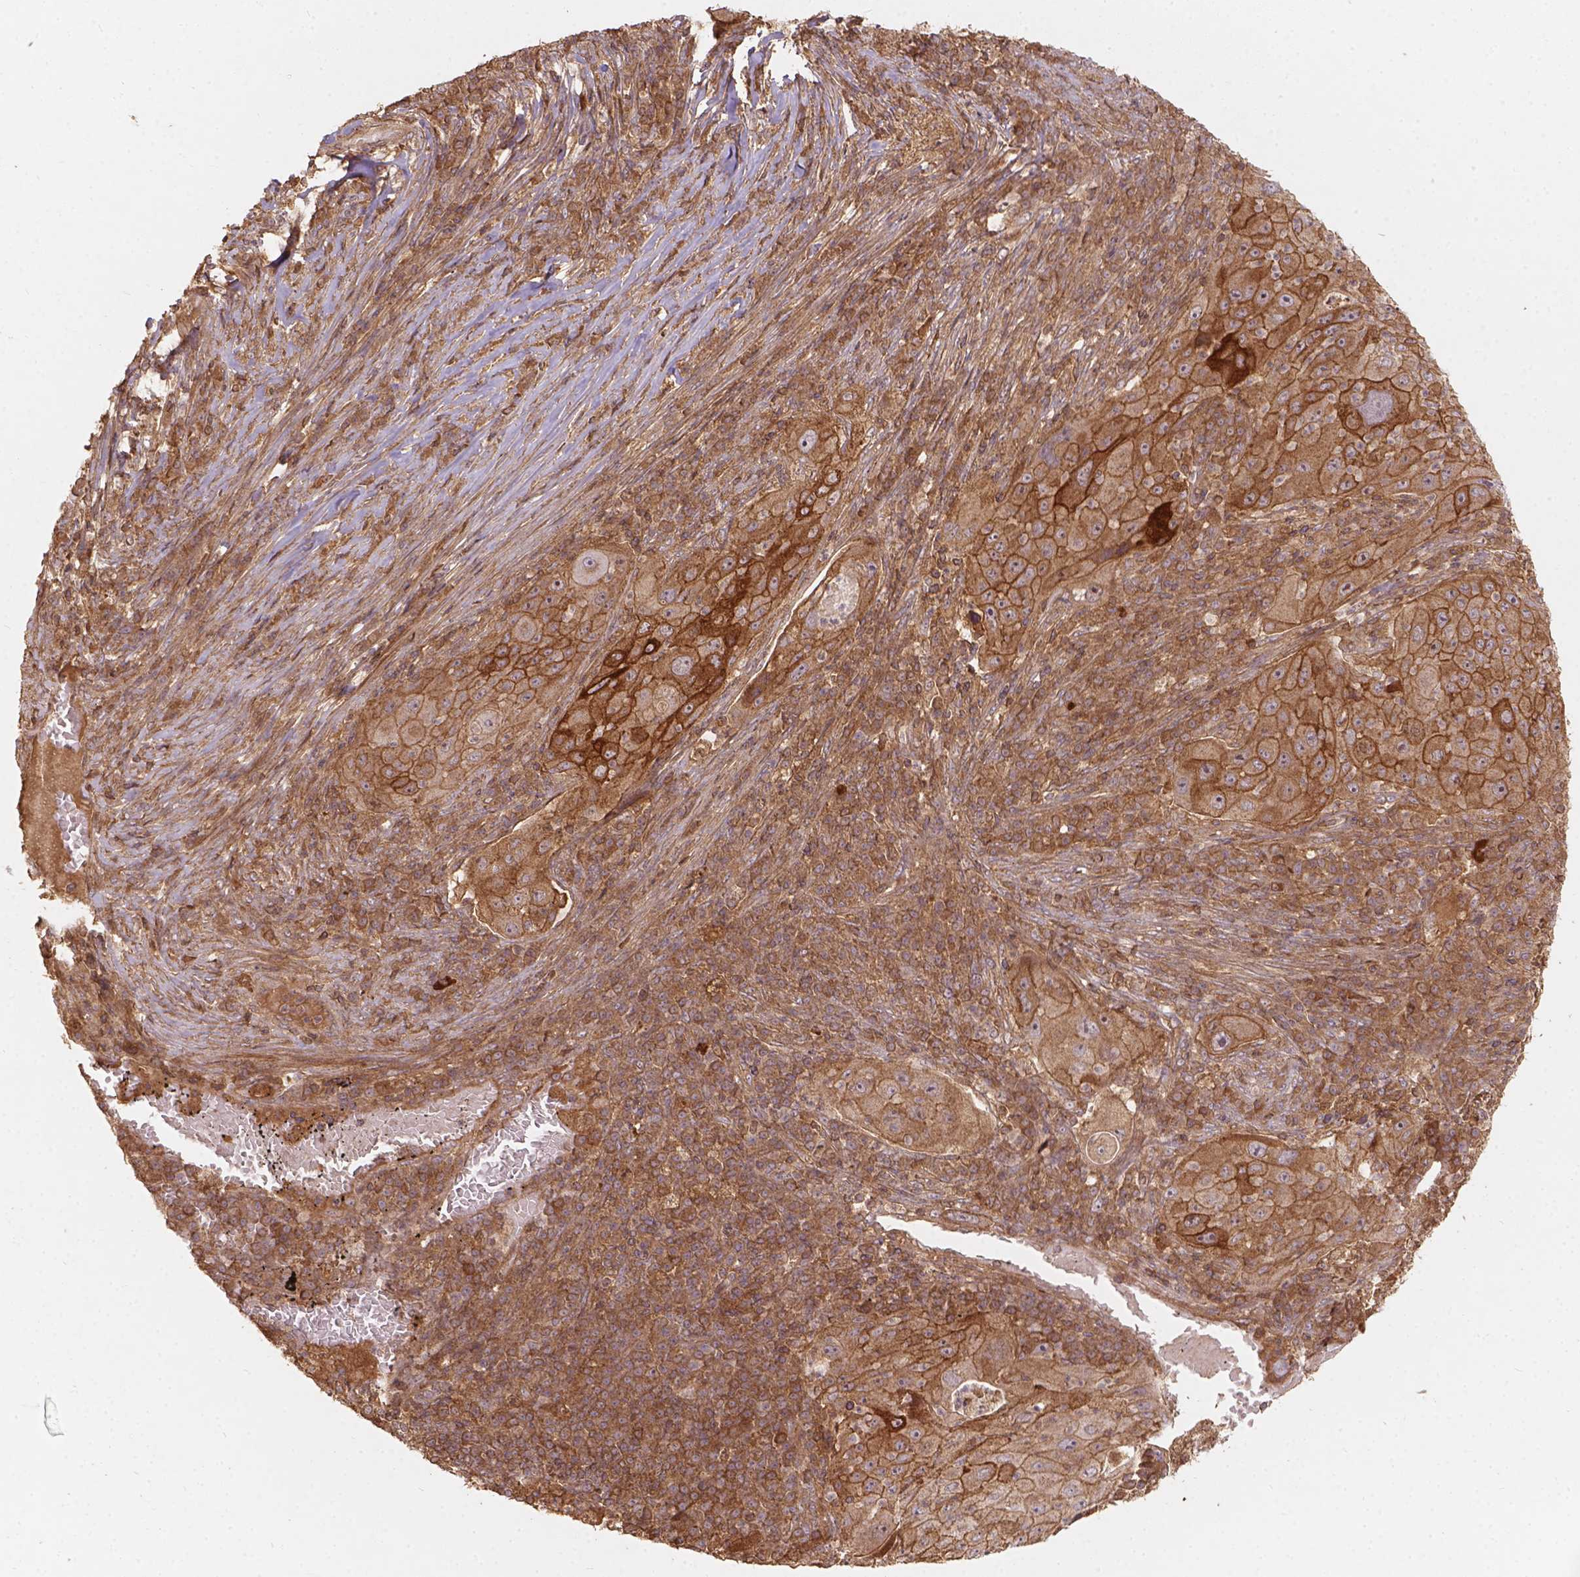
{"staining": {"intensity": "strong", "quantity": ">75%", "location": "cytoplasmic/membranous"}, "tissue": "lung cancer", "cell_type": "Tumor cells", "image_type": "cancer", "snomed": [{"axis": "morphology", "description": "Squamous cell carcinoma, NOS"}, {"axis": "topography", "description": "Lung"}], "caption": "DAB immunohistochemical staining of human lung squamous cell carcinoma reveals strong cytoplasmic/membranous protein positivity in about >75% of tumor cells.", "gene": "XPR1", "patient": {"sex": "female", "age": 59}}